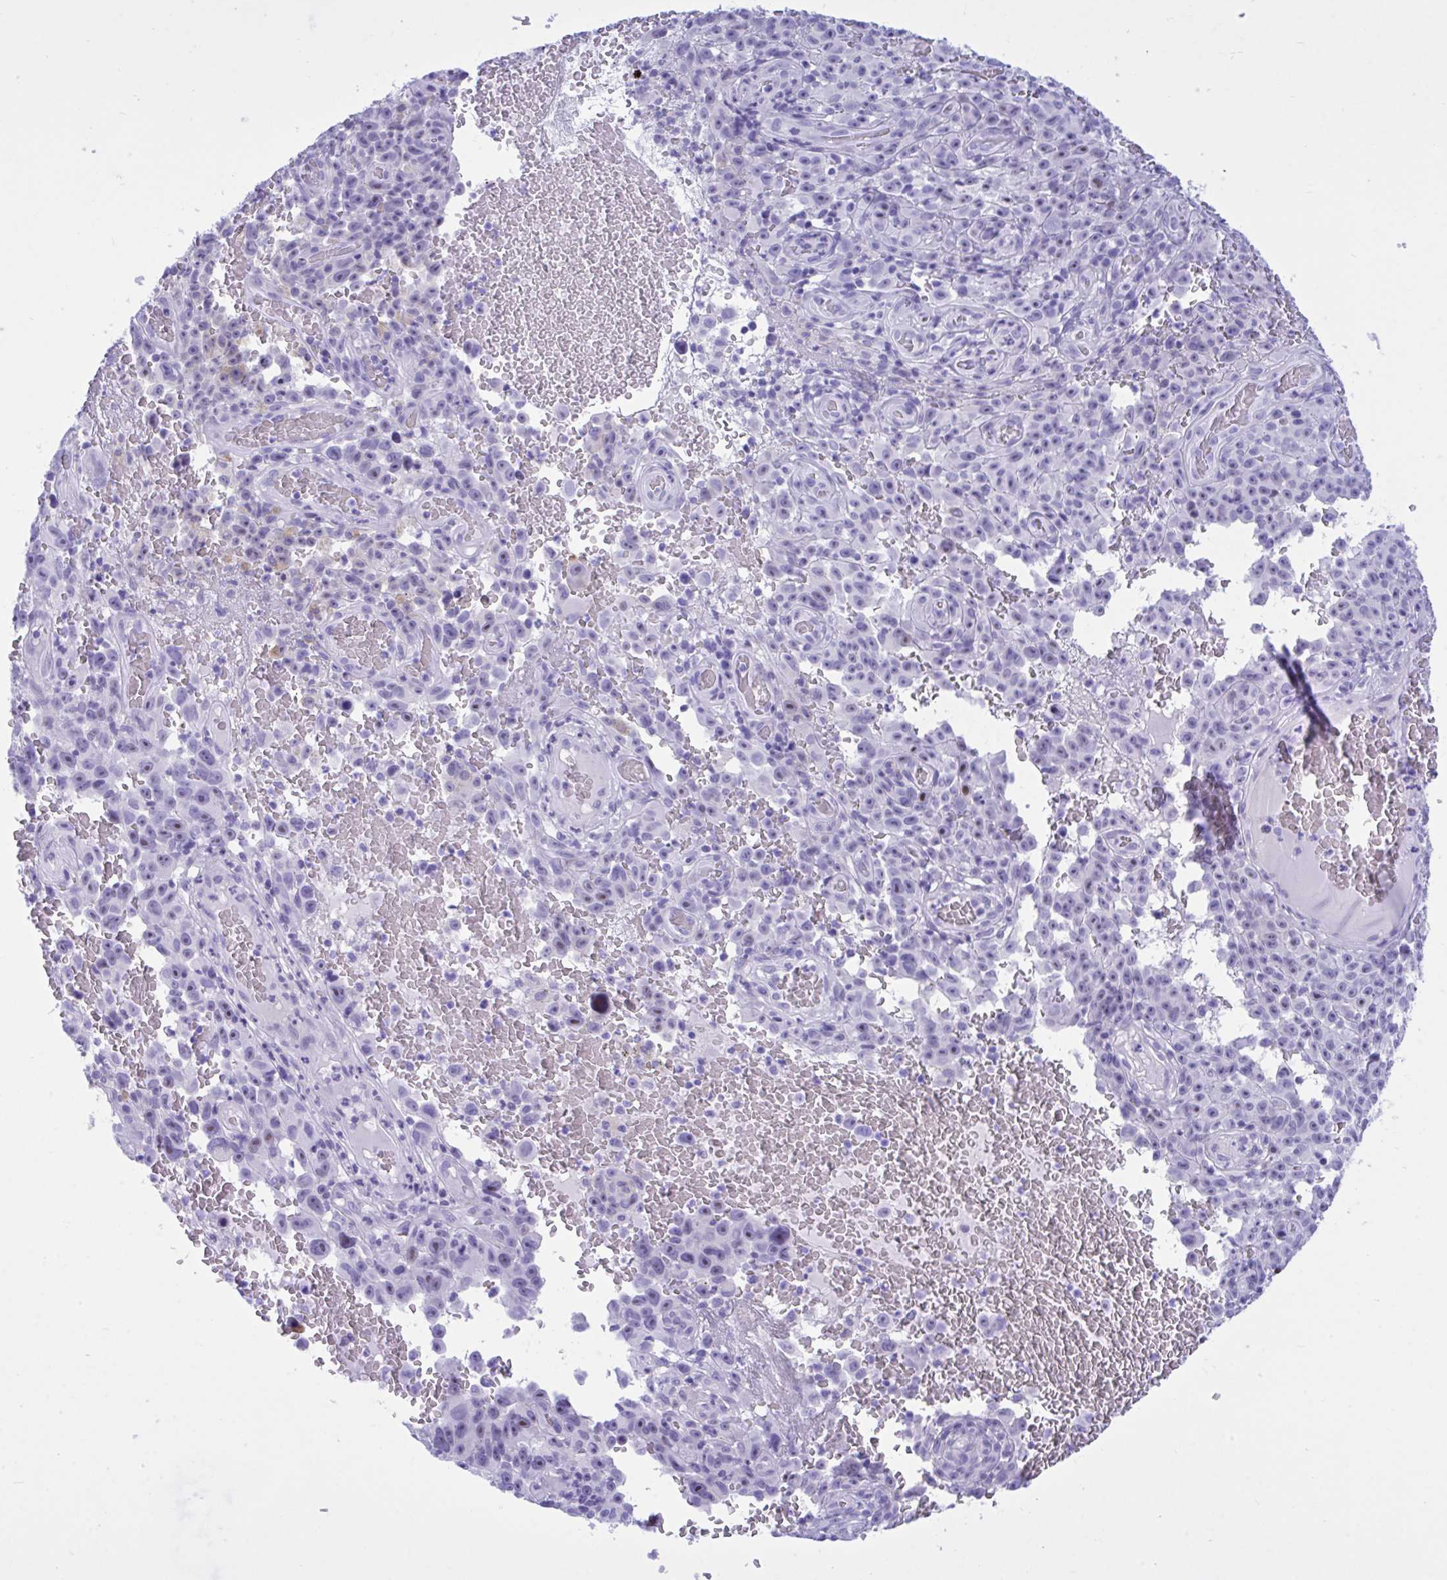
{"staining": {"intensity": "moderate", "quantity": "<25%", "location": "nuclear"}, "tissue": "melanoma", "cell_type": "Tumor cells", "image_type": "cancer", "snomed": [{"axis": "morphology", "description": "Malignant melanoma, NOS"}, {"axis": "topography", "description": "Skin"}], "caption": "IHC of melanoma demonstrates low levels of moderate nuclear expression in about <25% of tumor cells.", "gene": "BEX5", "patient": {"sex": "female", "age": 82}}